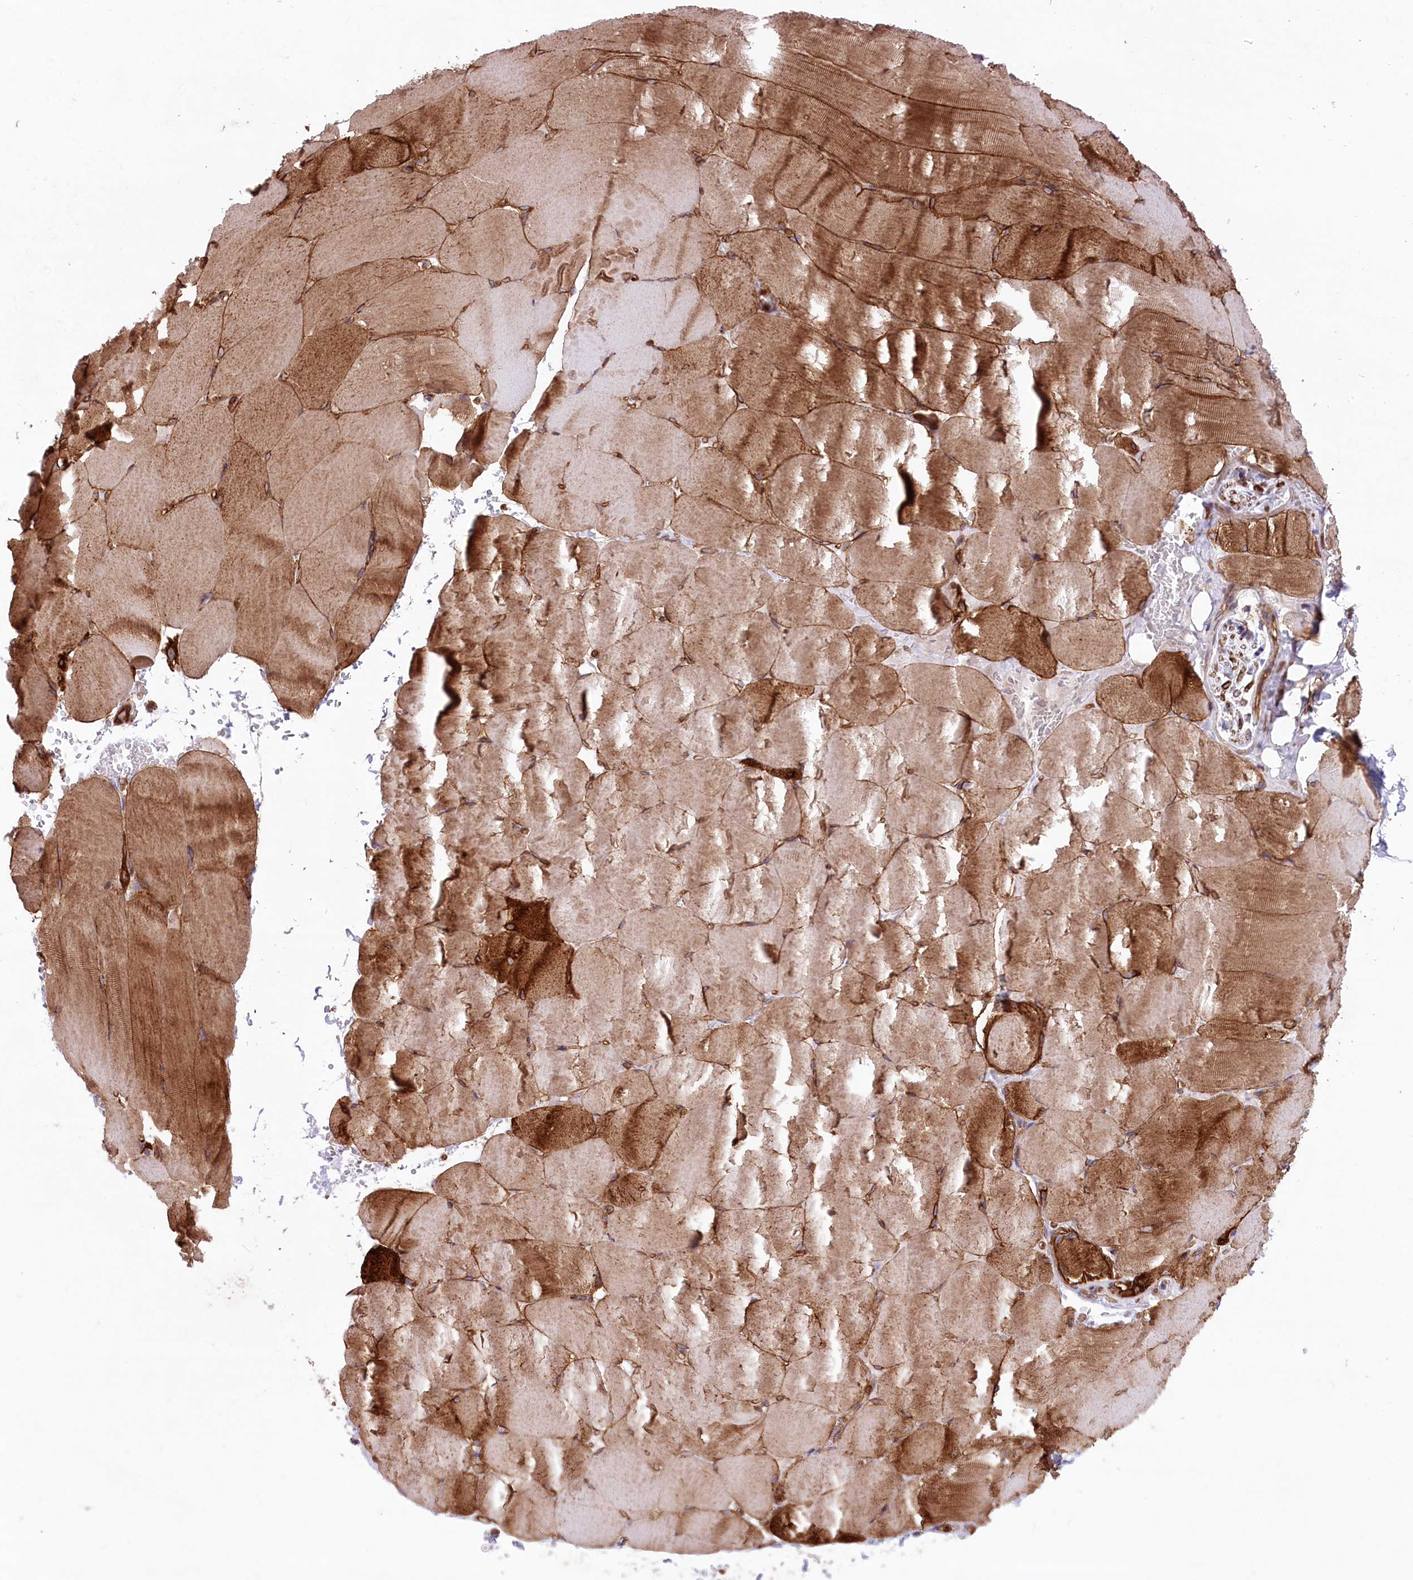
{"staining": {"intensity": "moderate", "quantity": ">75%", "location": "cytoplasmic/membranous"}, "tissue": "skeletal muscle", "cell_type": "Myocytes", "image_type": "normal", "snomed": [{"axis": "morphology", "description": "Normal tissue, NOS"}, {"axis": "topography", "description": "Skeletal muscle"}, {"axis": "topography", "description": "Parathyroid gland"}], "caption": "Immunohistochemical staining of normal human skeletal muscle reveals medium levels of moderate cytoplasmic/membranous expression in approximately >75% of myocytes. The protein of interest is shown in brown color, while the nuclei are stained blue.", "gene": "MTPAP", "patient": {"sex": "female", "age": 37}}